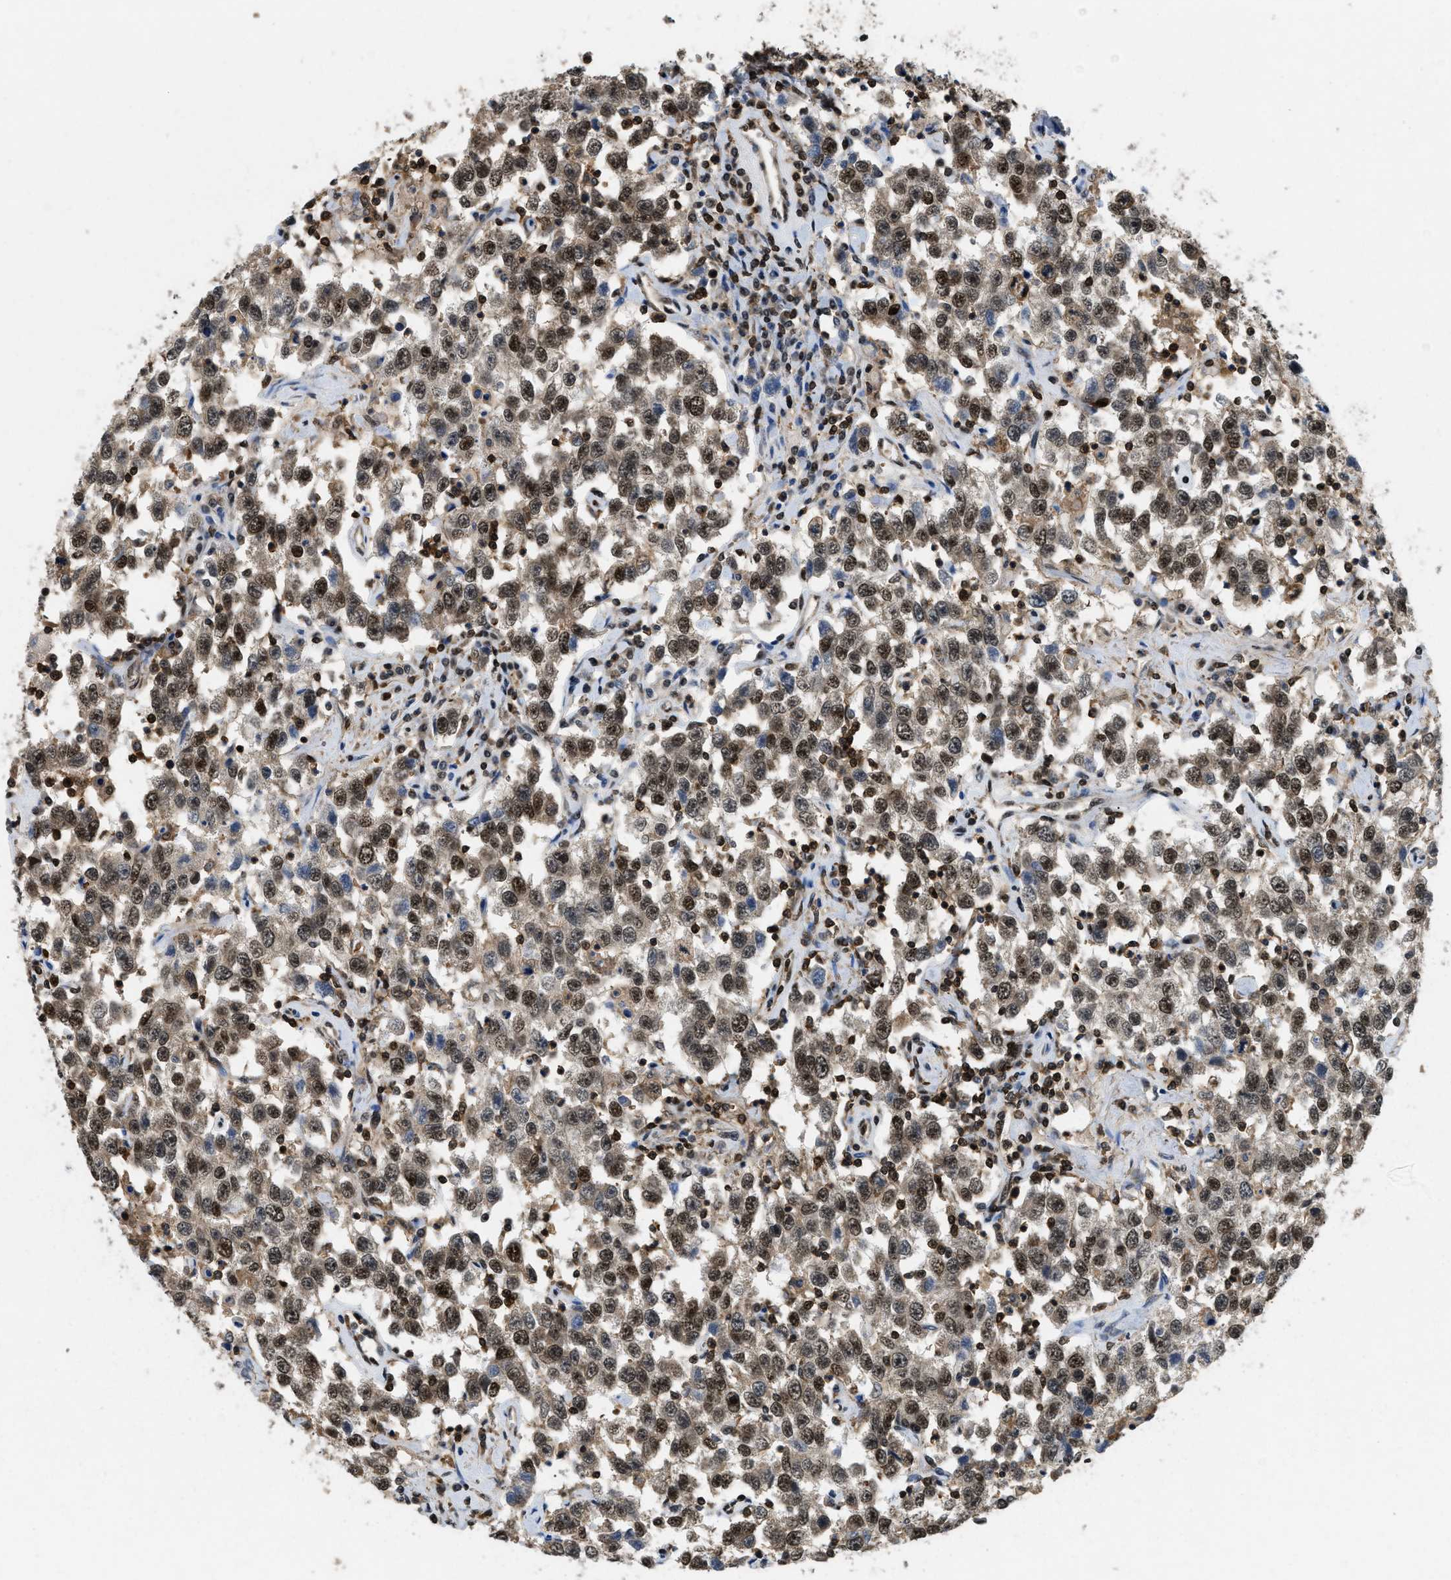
{"staining": {"intensity": "moderate", "quantity": ">75%", "location": "nuclear"}, "tissue": "testis cancer", "cell_type": "Tumor cells", "image_type": "cancer", "snomed": [{"axis": "morphology", "description": "Seminoma, NOS"}, {"axis": "topography", "description": "Testis"}], "caption": "This photomicrograph exhibits immunohistochemistry (IHC) staining of human testis cancer, with medium moderate nuclear positivity in about >75% of tumor cells.", "gene": "ATF7IP", "patient": {"sex": "male", "age": 41}}